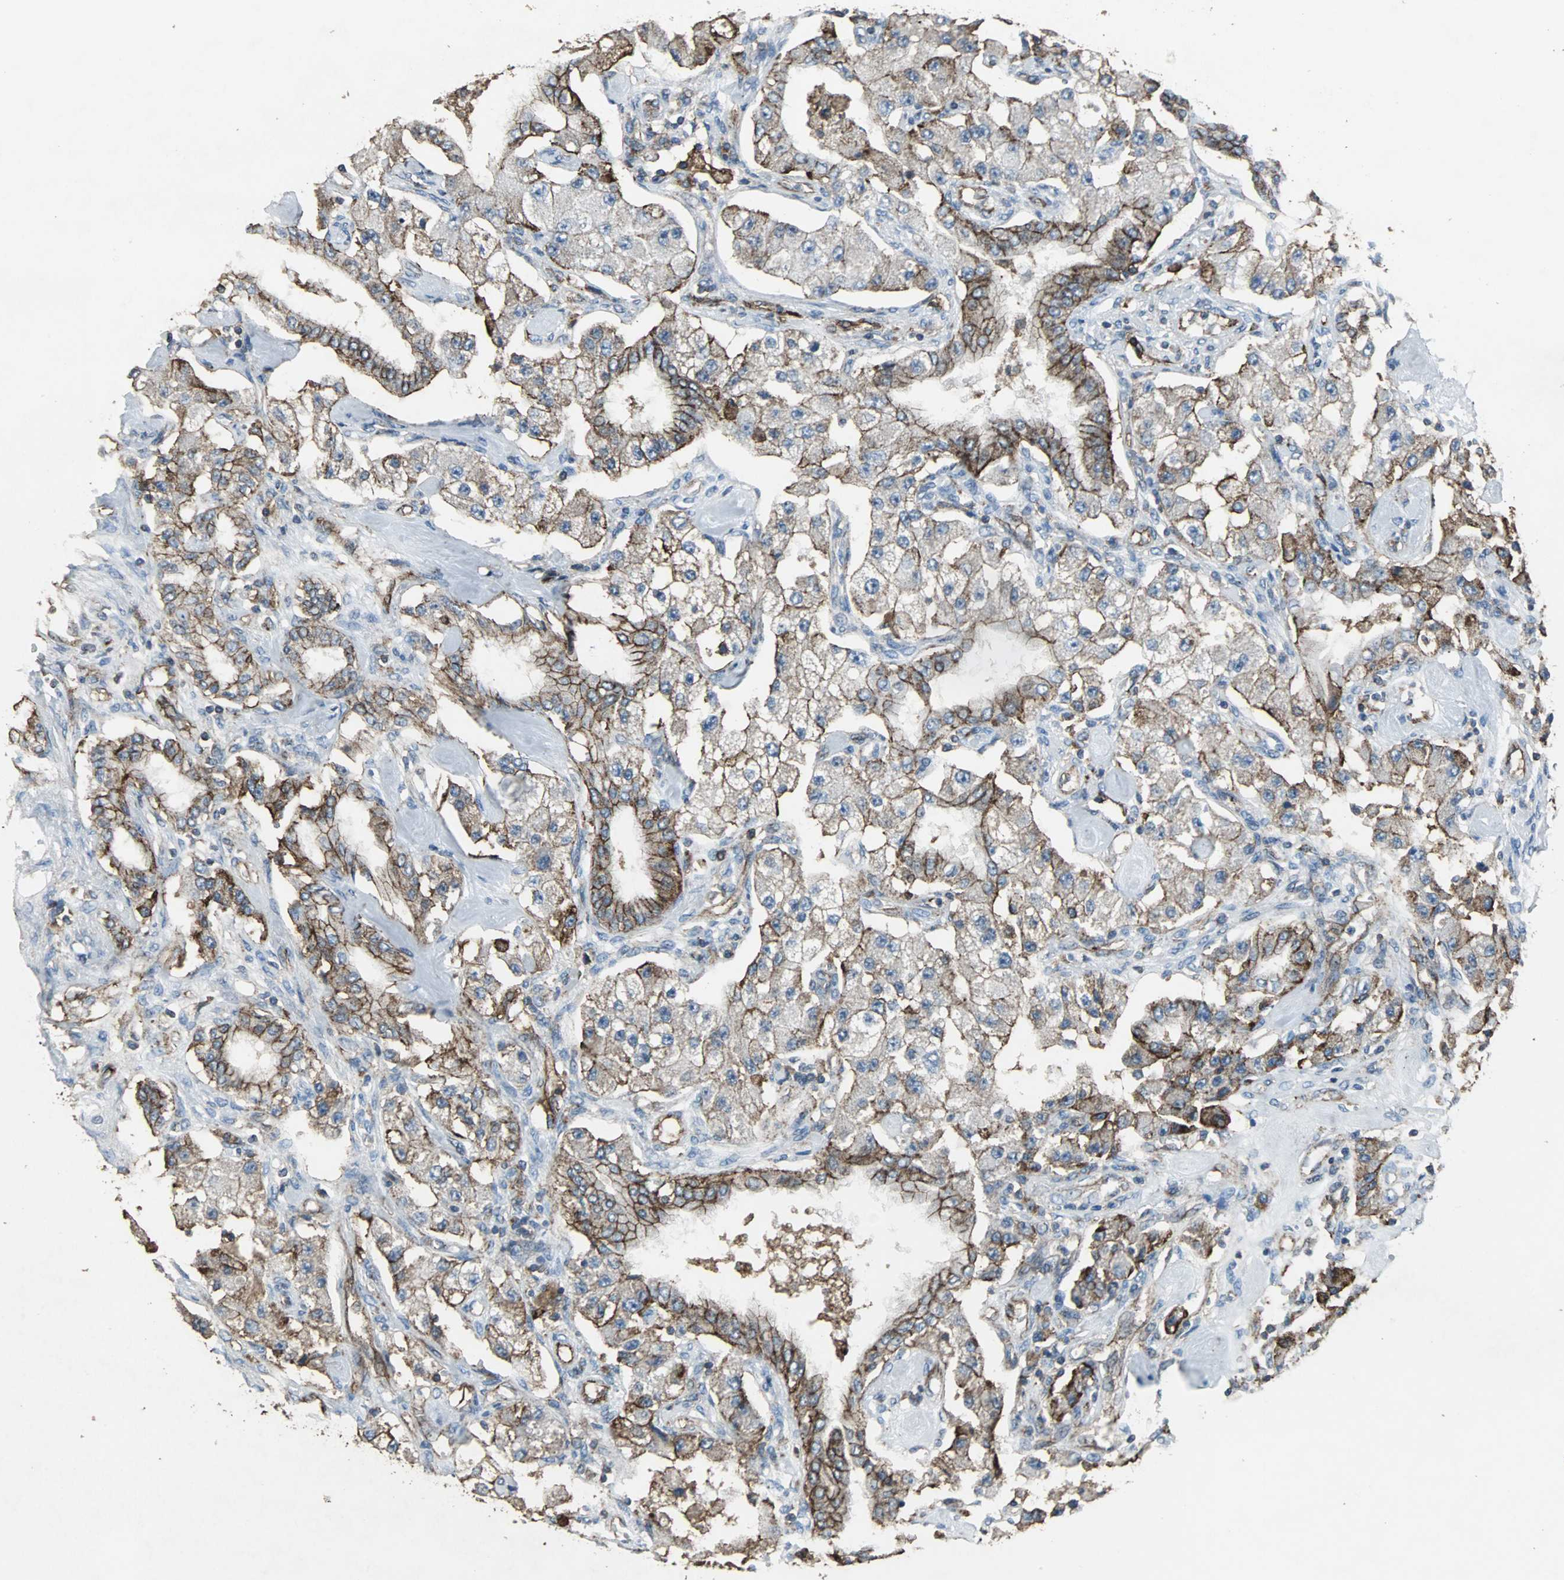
{"staining": {"intensity": "moderate", "quantity": ">75%", "location": "cytoplasmic/membranous"}, "tissue": "carcinoid", "cell_type": "Tumor cells", "image_type": "cancer", "snomed": [{"axis": "morphology", "description": "Carcinoid, malignant, NOS"}, {"axis": "topography", "description": "Pancreas"}], "caption": "There is medium levels of moderate cytoplasmic/membranous positivity in tumor cells of carcinoid, as demonstrated by immunohistochemical staining (brown color).", "gene": "F11R", "patient": {"sex": "male", "age": 41}}